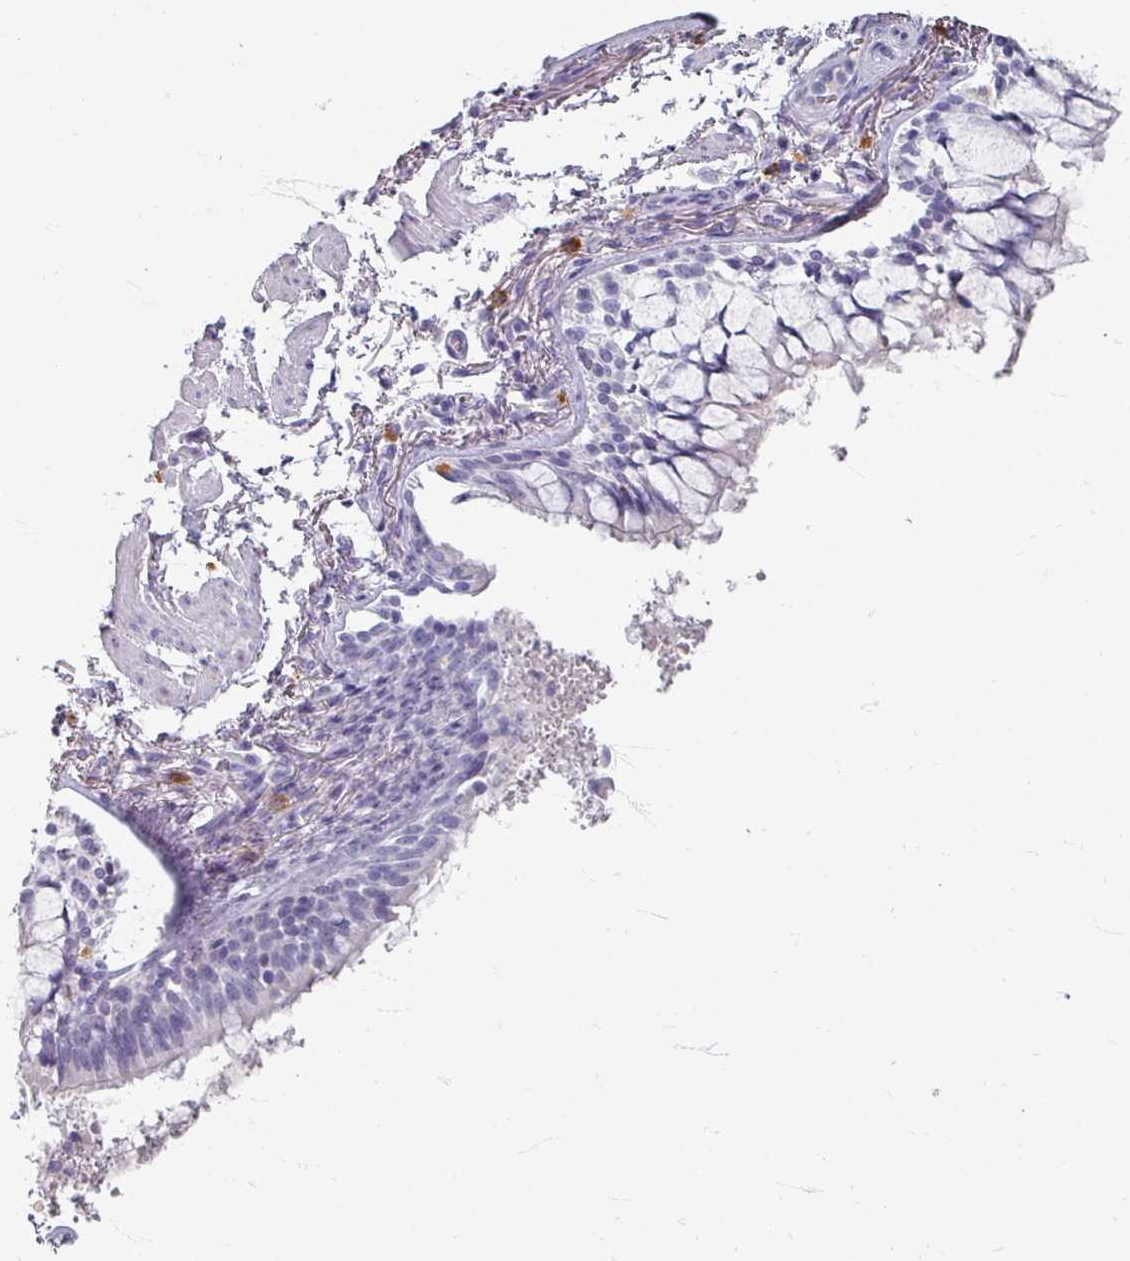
{"staining": {"intensity": "negative", "quantity": "none", "location": "none"}, "tissue": "bronchus", "cell_type": "Respiratory epithelial cells", "image_type": "normal", "snomed": [{"axis": "morphology", "description": "Normal tissue, NOS"}, {"axis": "topography", "description": "Bronchus"}], "caption": "The image displays no staining of respiratory epithelial cells in benign bronchus.", "gene": "ZNF878", "patient": {"sex": "male", "age": 70}}